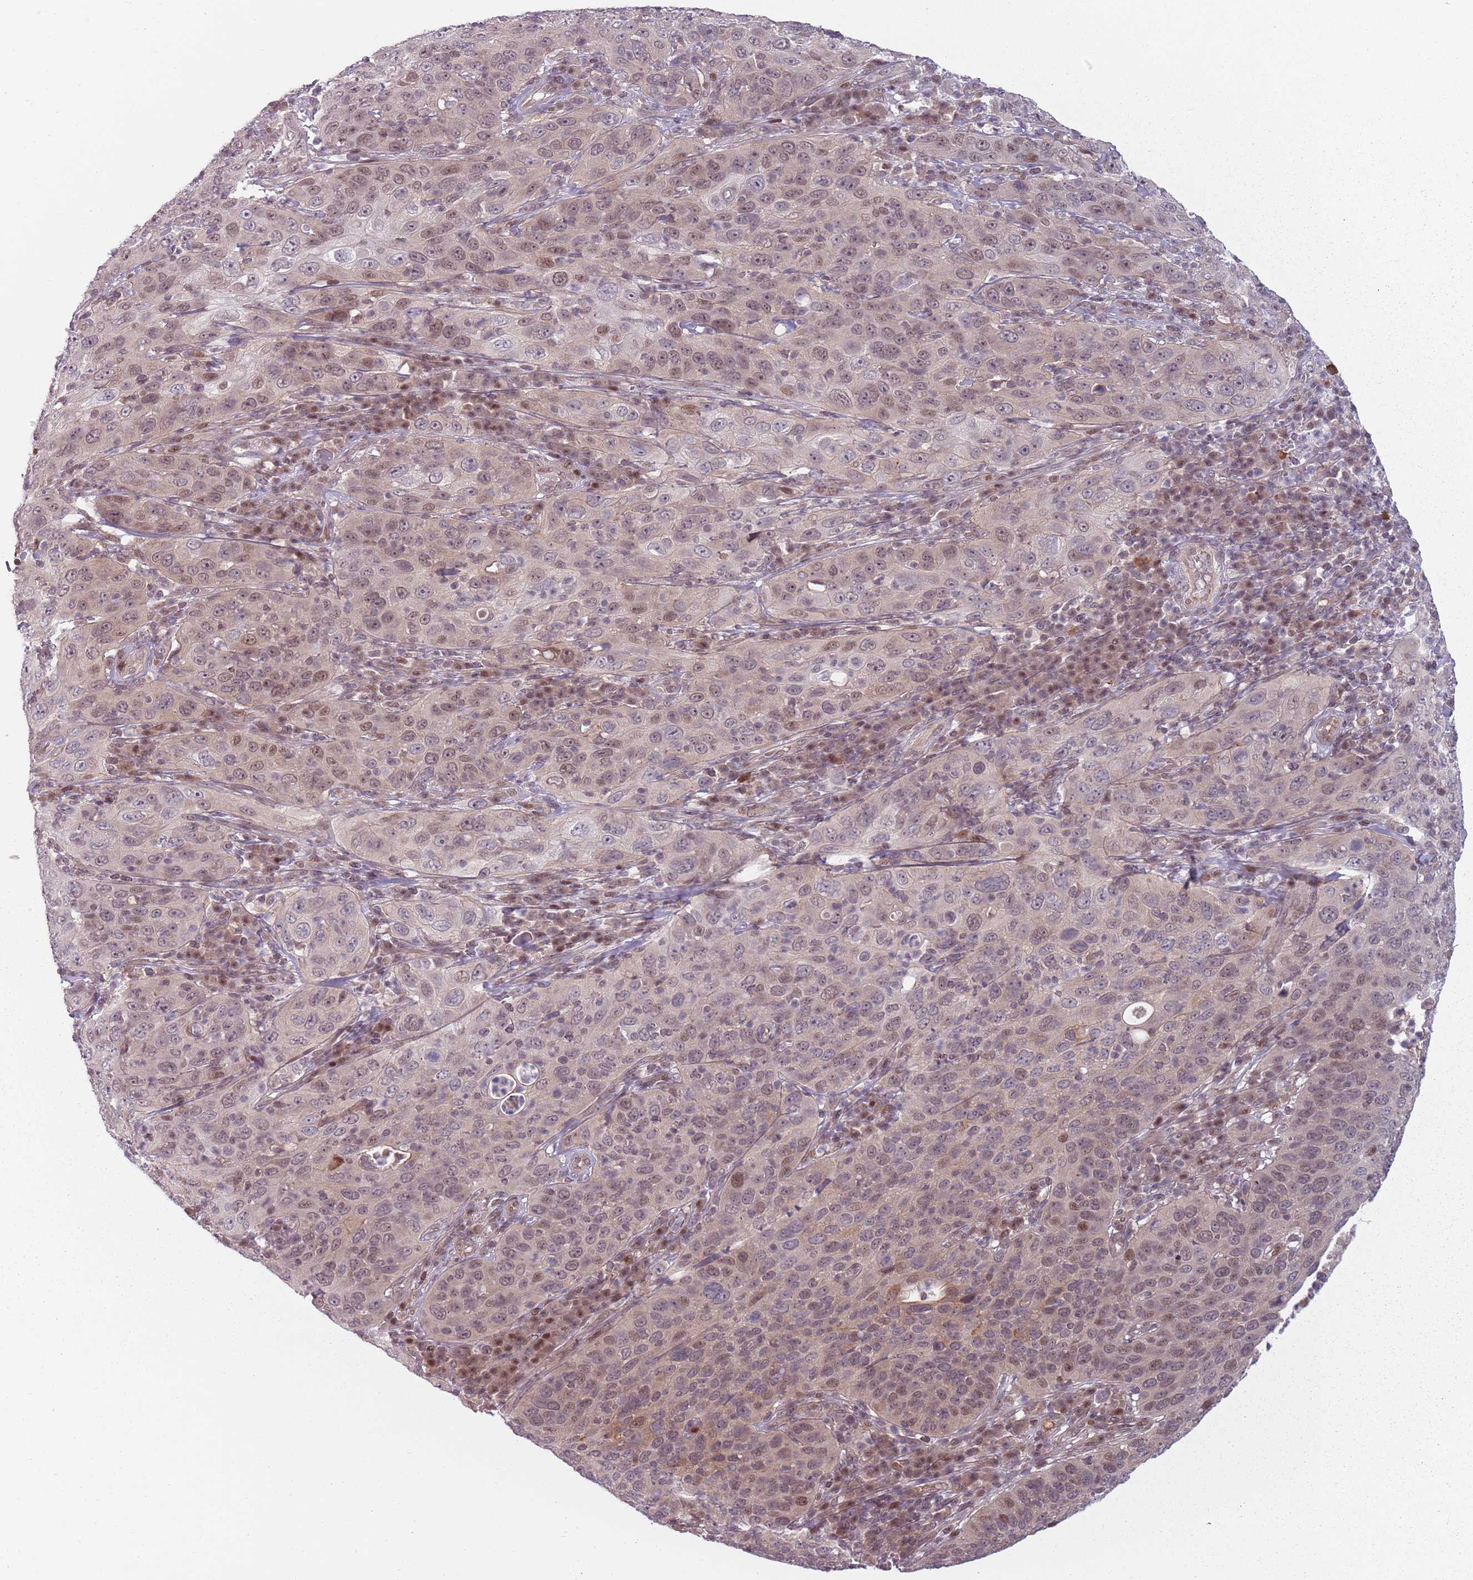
{"staining": {"intensity": "weak", "quantity": ">75%", "location": "nuclear"}, "tissue": "cervical cancer", "cell_type": "Tumor cells", "image_type": "cancer", "snomed": [{"axis": "morphology", "description": "Squamous cell carcinoma, NOS"}, {"axis": "topography", "description": "Cervix"}], "caption": "Protein staining by immunohistochemistry demonstrates weak nuclear expression in about >75% of tumor cells in cervical cancer (squamous cell carcinoma). The staining was performed using DAB (3,3'-diaminobenzidine), with brown indicating positive protein expression. Nuclei are stained blue with hematoxylin.", "gene": "ADGRG1", "patient": {"sex": "female", "age": 36}}